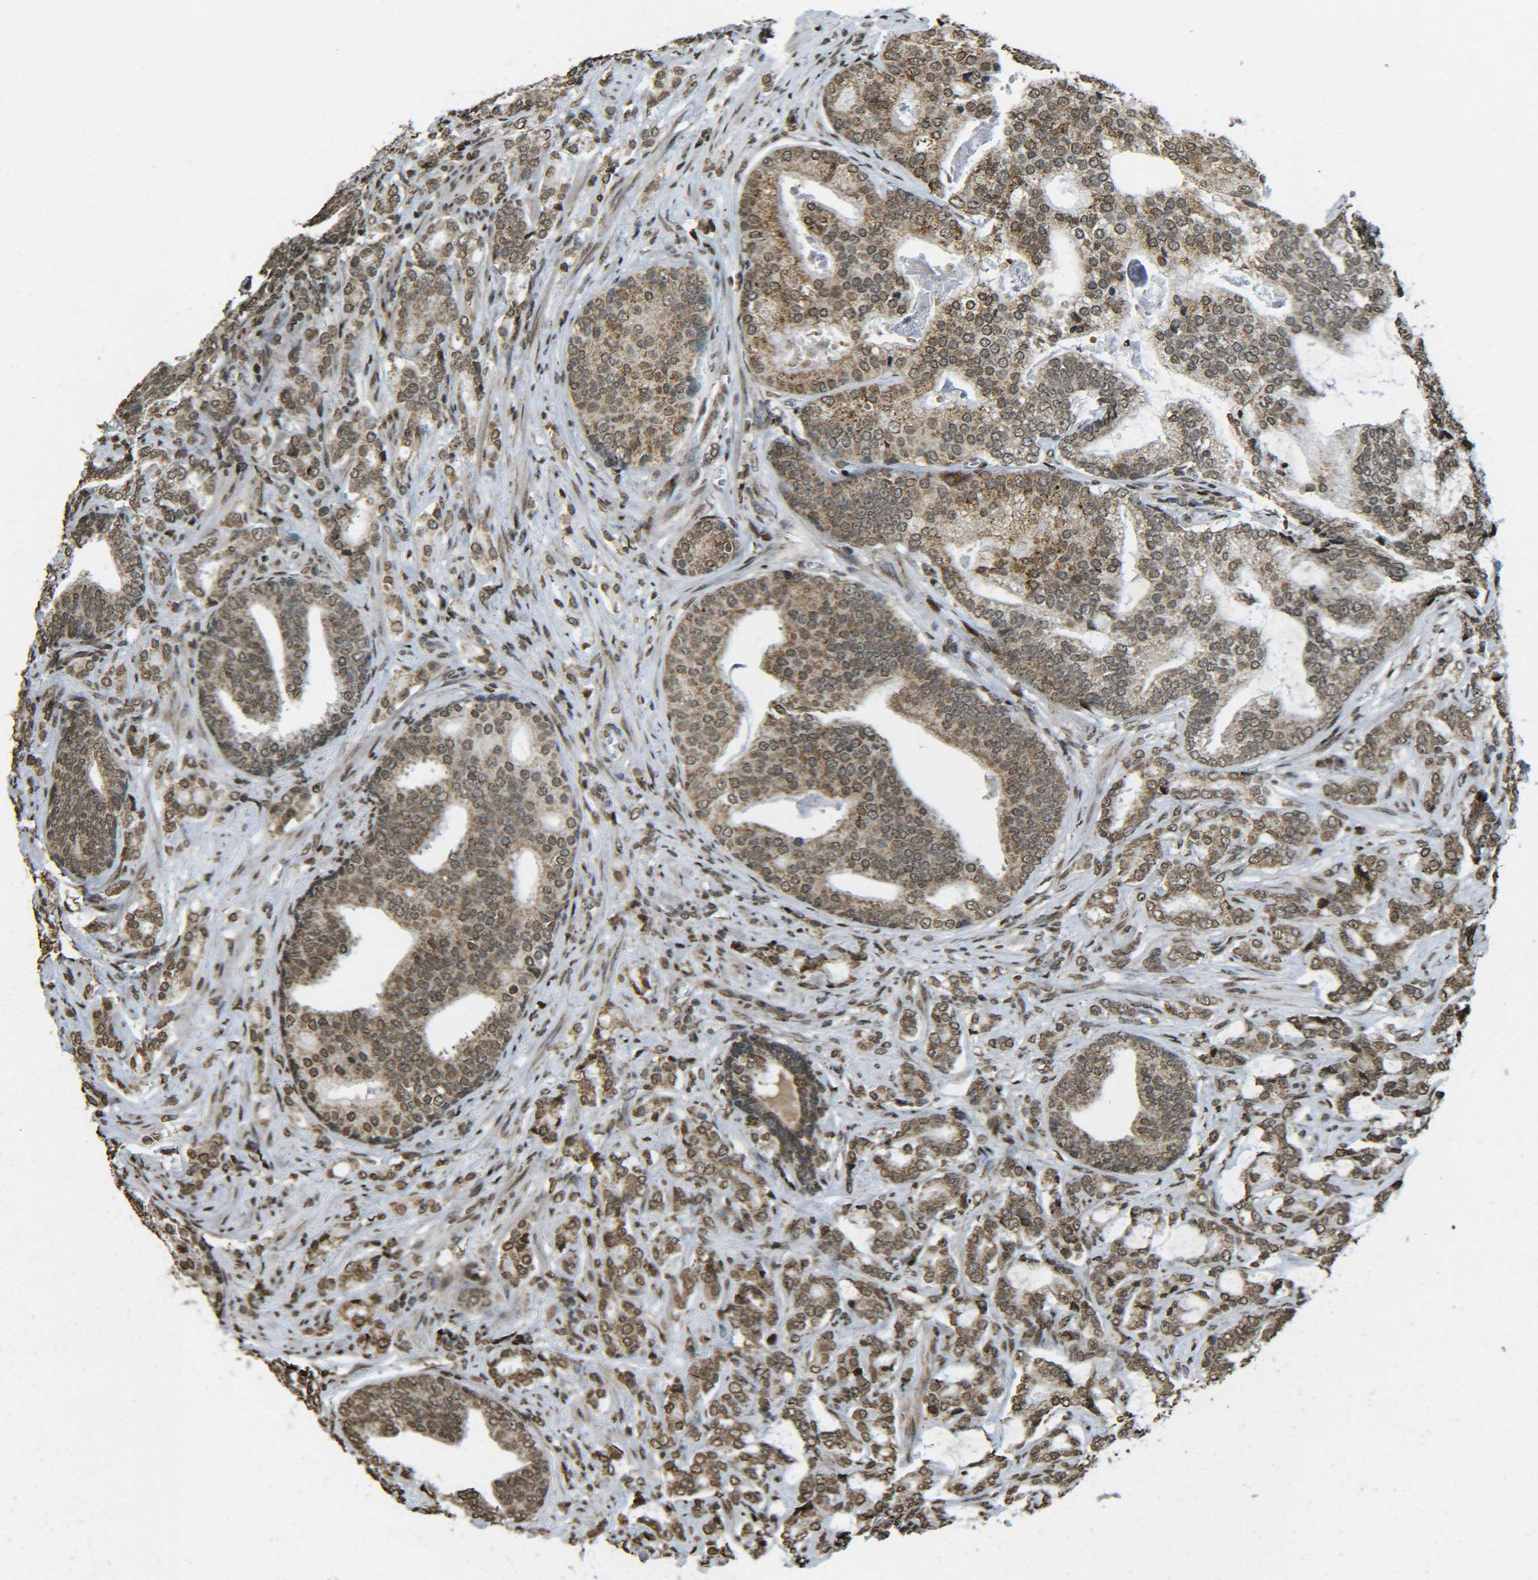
{"staining": {"intensity": "moderate", "quantity": ">75%", "location": "cytoplasmic/membranous,nuclear"}, "tissue": "prostate cancer", "cell_type": "Tumor cells", "image_type": "cancer", "snomed": [{"axis": "morphology", "description": "Adenocarcinoma, Low grade"}, {"axis": "topography", "description": "Prostate"}], "caption": "Prostate low-grade adenocarcinoma was stained to show a protein in brown. There is medium levels of moderate cytoplasmic/membranous and nuclear expression in about >75% of tumor cells.", "gene": "NEUROG2", "patient": {"sex": "male", "age": 58}}